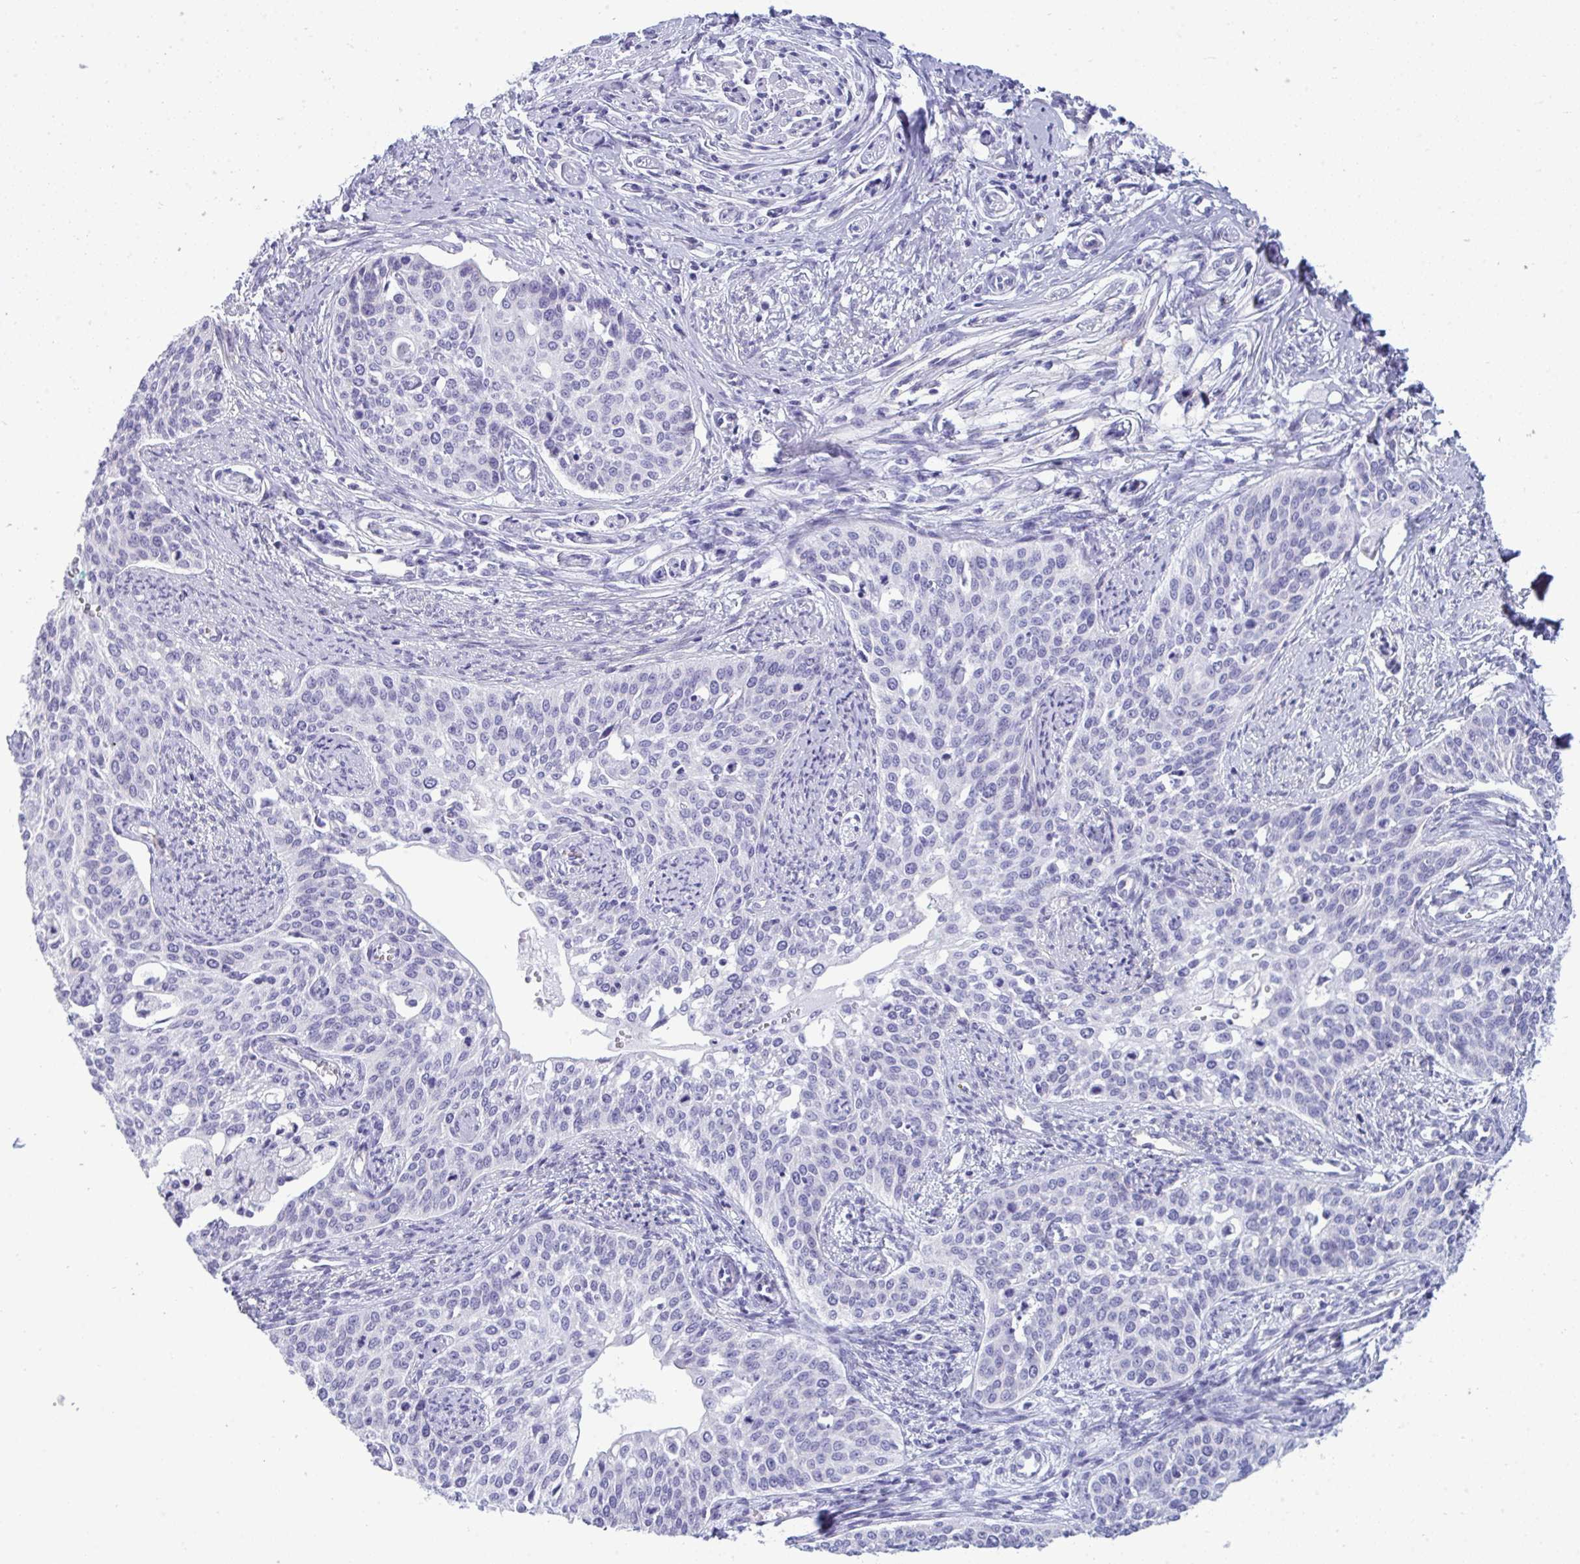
{"staining": {"intensity": "negative", "quantity": "none", "location": "none"}, "tissue": "cervical cancer", "cell_type": "Tumor cells", "image_type": "cancer", "snomed": [{"axis": "morphology", "description": "Squamous cell carcinoma, NOS"}, {"axis": "topography", "description": "Cervix"}], "caption": "Human squamous cell carcinoma (cervical) stained for a protein using immunohistochemistry (IHC) shows no expression in tumor cells.", "gene": "MYH10", "patient": {"sex": "female", "age": 44}}